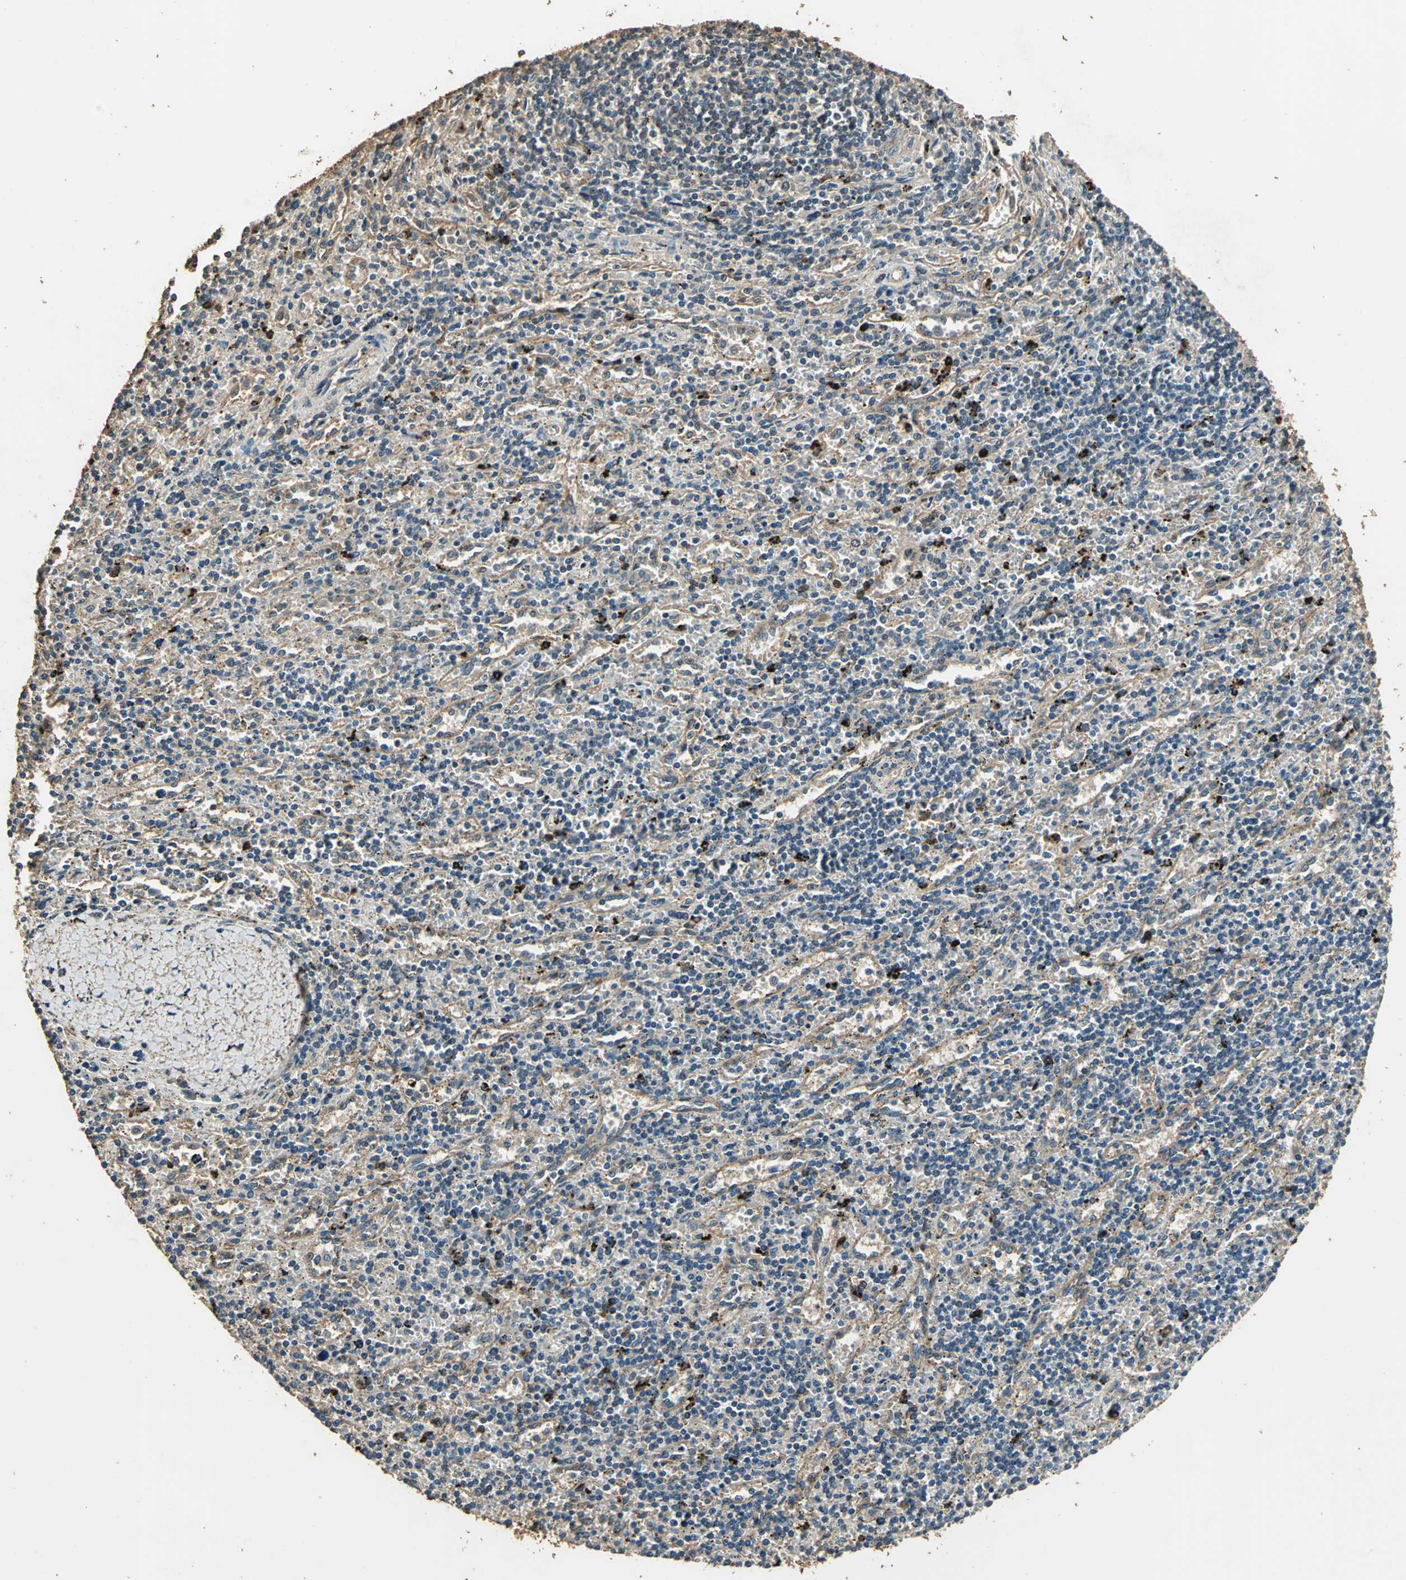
{"staining": {"intensity": "weak", "quantity": "25%-75%", "location": "cytoplasmic/membranous"}, "tissue": "lymphoma", "cell_type": "Tumor cells", "image_type": "cancer", "snomed": [{"axis": "morphology", "description": "Malignant lymphoma, non-Hodgkin's type, Low grade"}, {"axis": "topography", "description": "Spleen"}], "caption": "The image displays immunohistochemical staining of lymphoma. There is weak cytoplasmic/membranous staining is seen in approximately 25%-75% of tumor cells.", "gene": "TMPRSS4", "patient": {"sex": "male", "age": 76}}